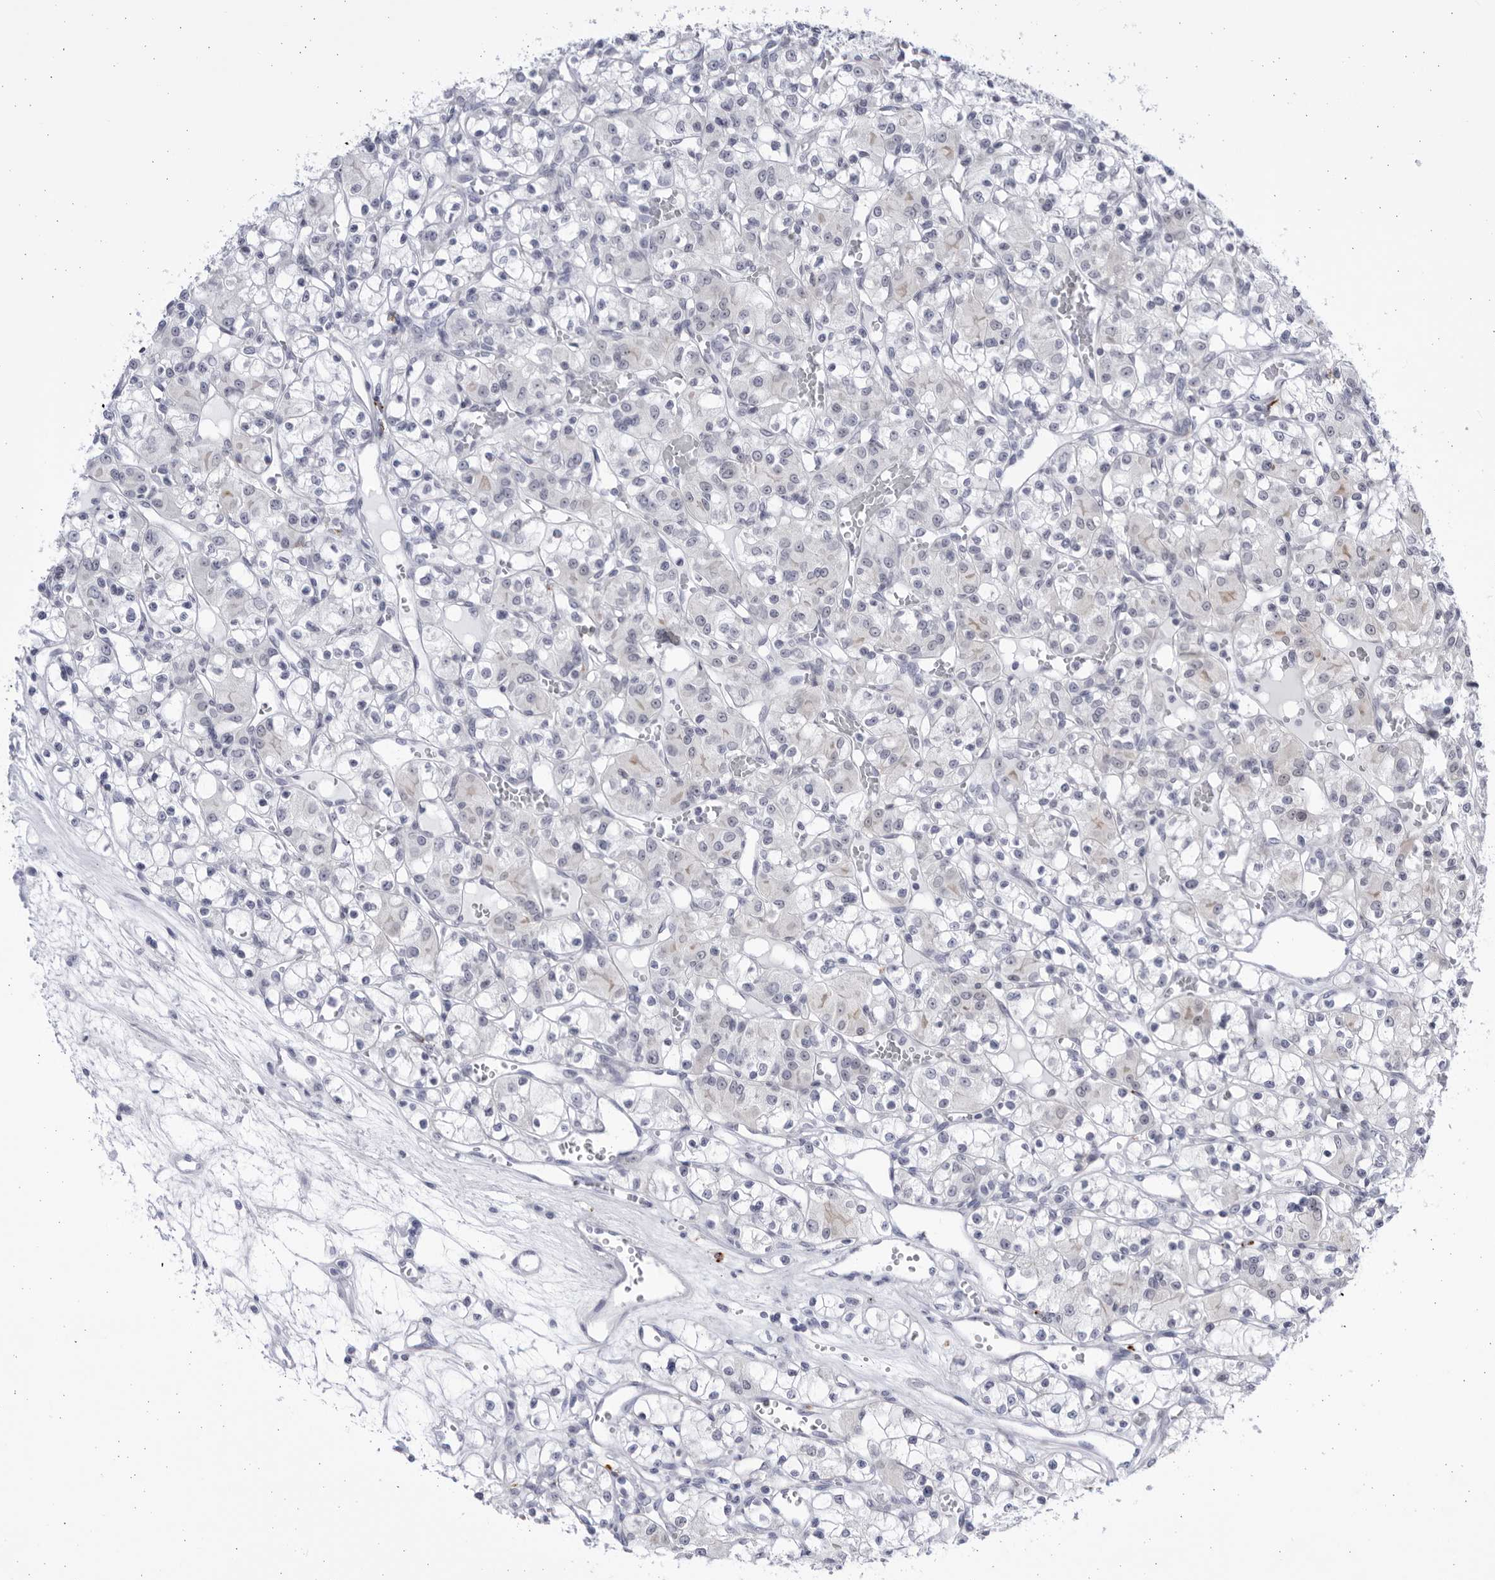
{"staining": {"intensity": "negative", "quantity": "none", "location": "none"}, "tissue": "renal cancer", "cell_type": "Tumor cells", "image_type": "cancer", "snomed": [{"axis": "morphology", "description": "Adenocarcinoma, NOS"}, {"axis": "topography", "description": "Kidney"}], "caption": "Tumor cells show no significant protein staining in renal cancer.", "gene": "CCDC181", "patient": {"sex": "female", "age": 59}}